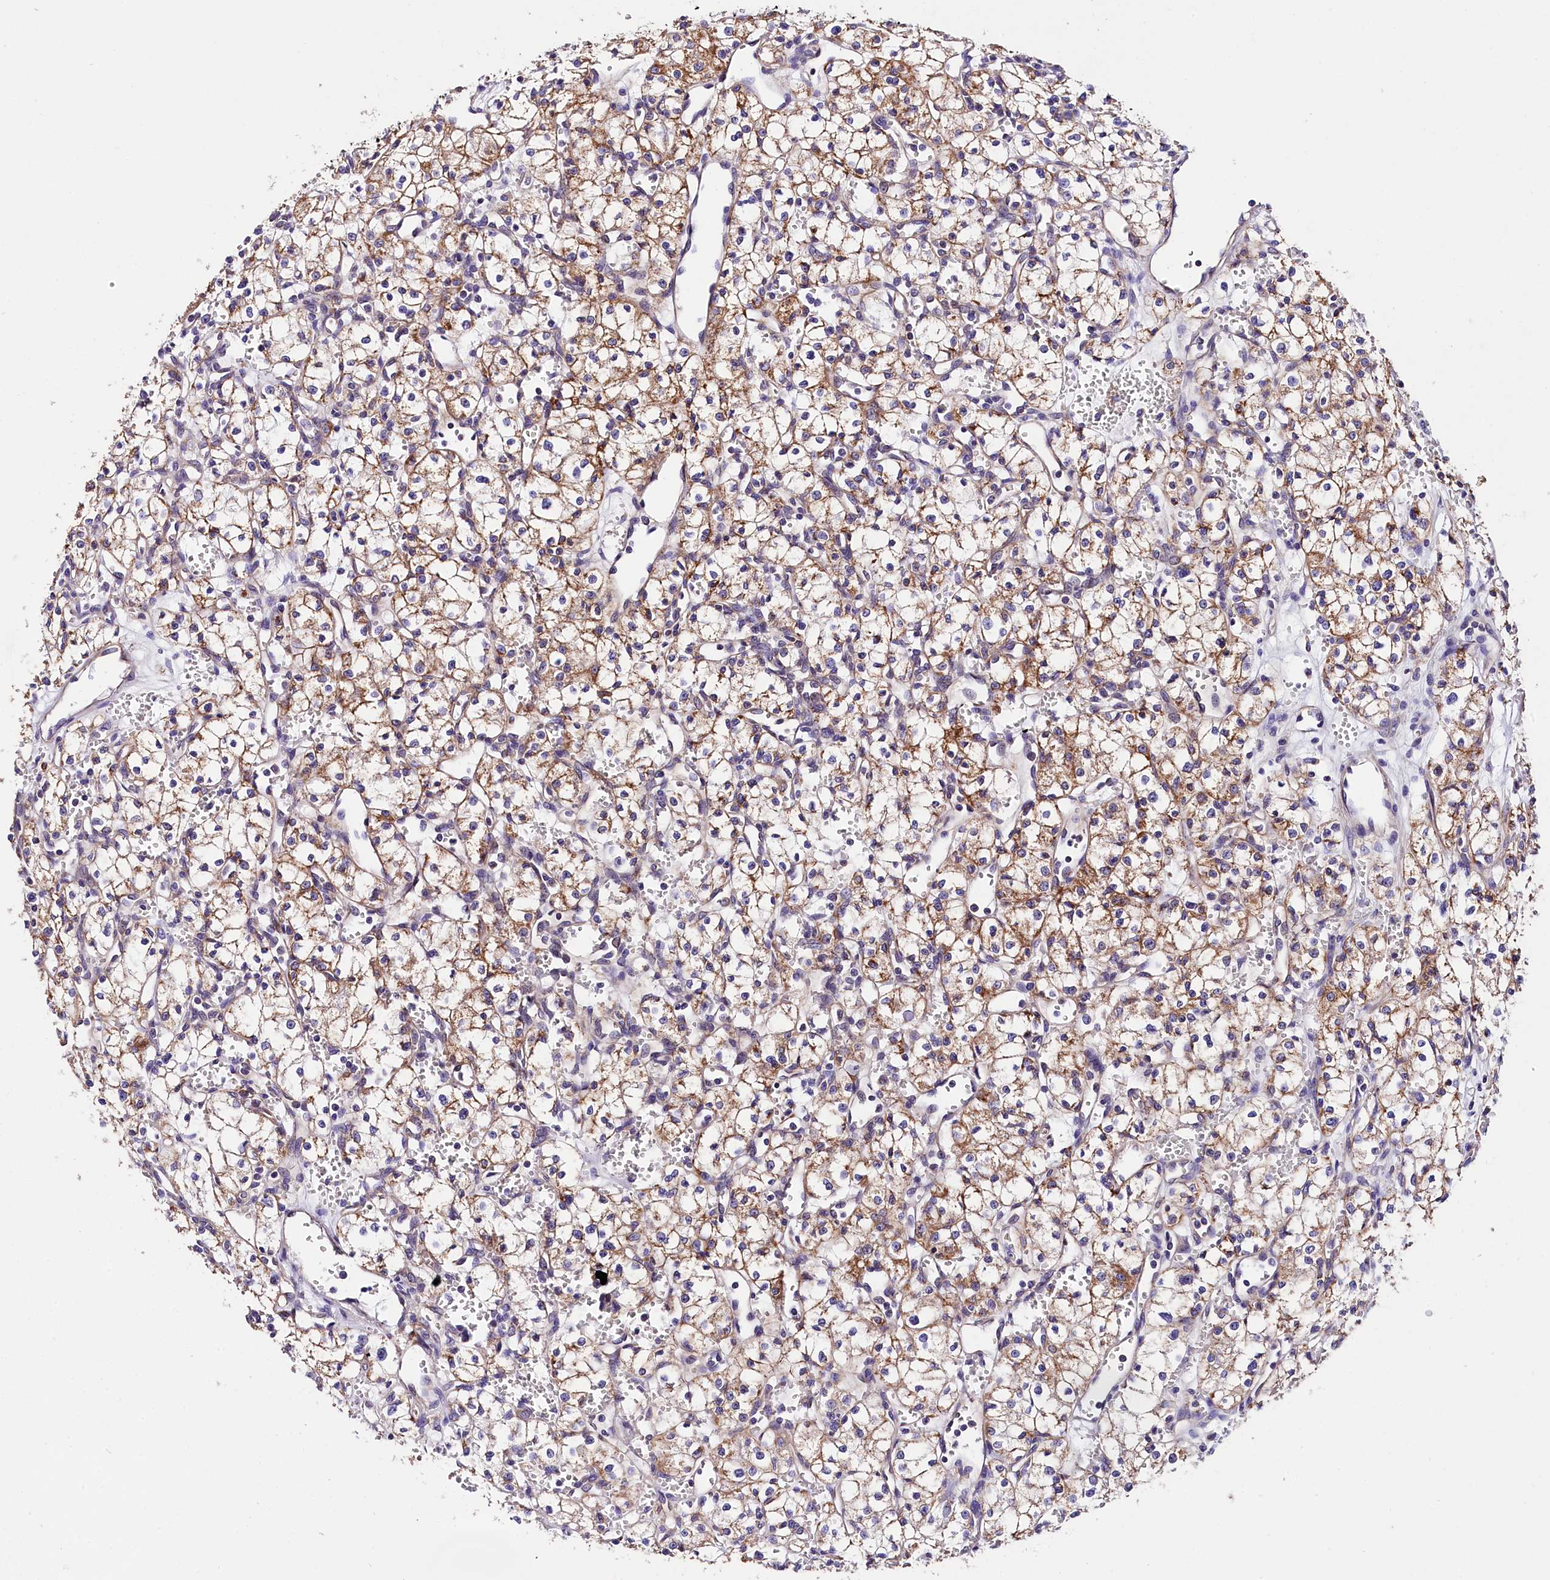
{"staining": {"intensity": "moderate", "quantity": "25%-75%", "location": "cytoplasmic/membranous"}, "tissue": "renal cancer", "cell_type": "Tumor cells", "image_type": "cancer", "snomed": [{"axis": "morphology", "description": "Adenocarcinoma, NOS"}, {"axis": "topography", "description": "Kidney"}], "caption": "IHC of renal cancer shows medium levels of moderate cytoplasmic/membranous positivity in about 25%-75% of tumor cells. Nuclei are stained in blue.", "gene": "ACAA2", "patient": {"sex": "male", "age": 59}}